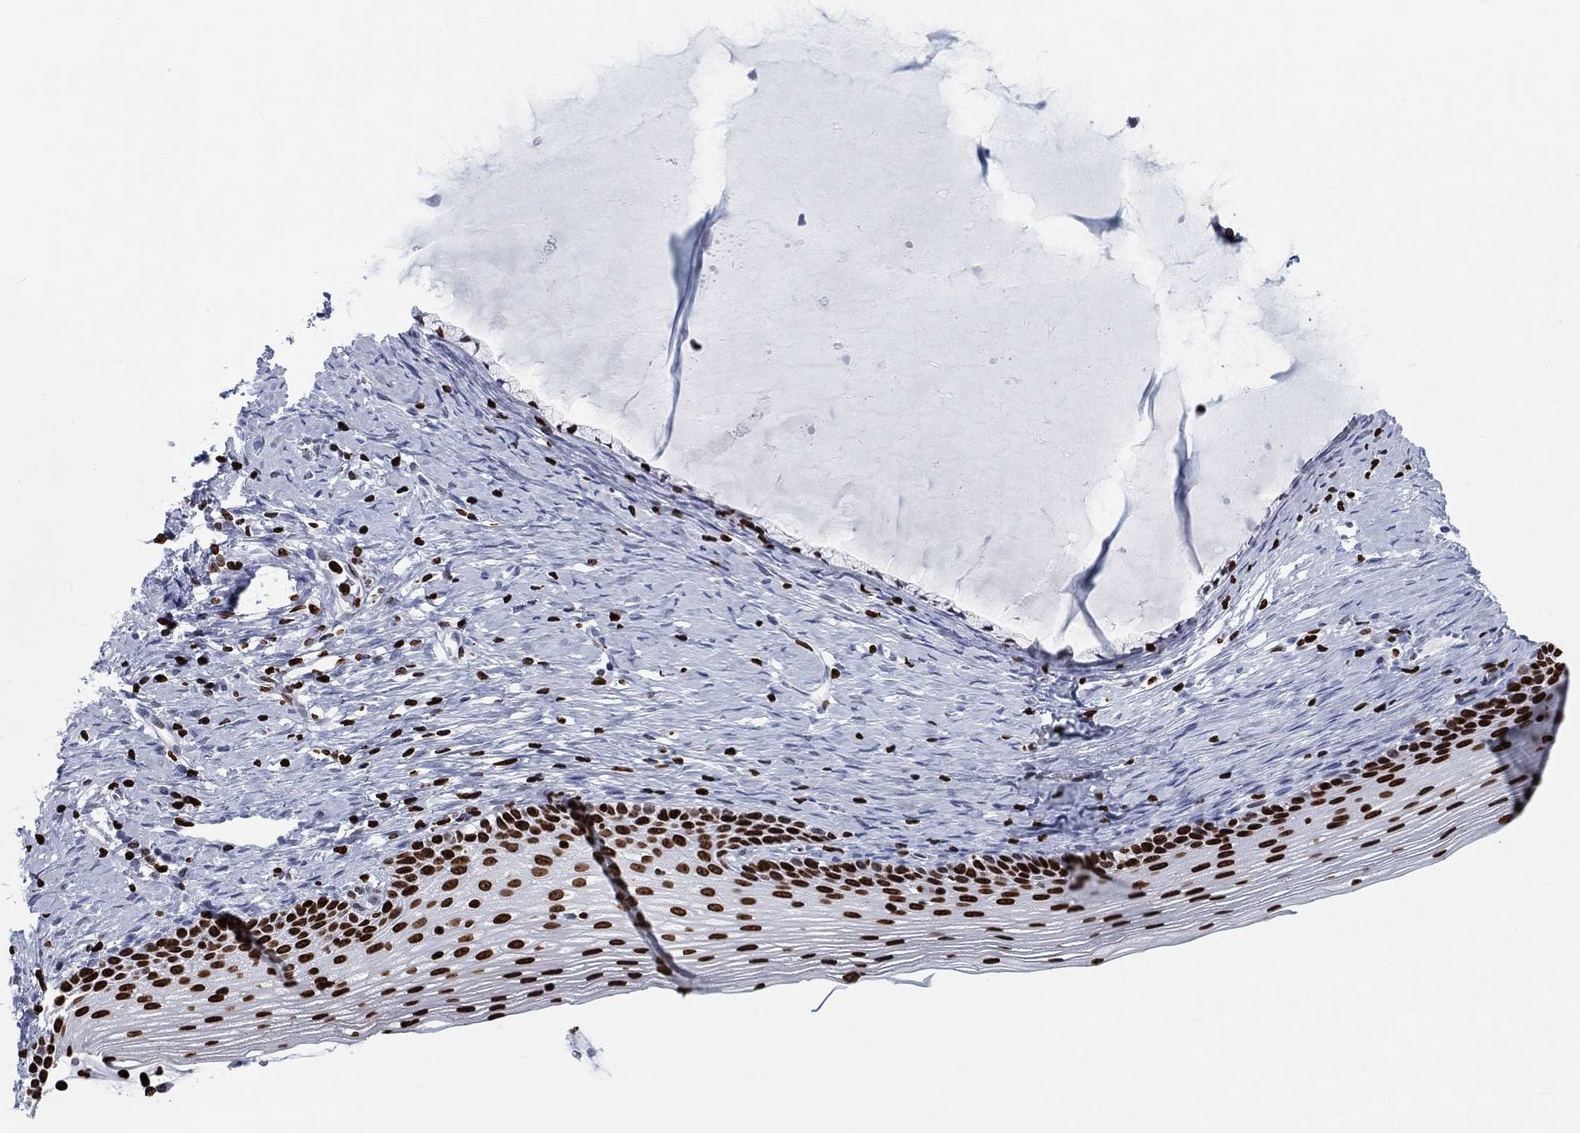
{"staining": {"intensity": "strong", "quantity": "25%-75%", "location": "nuclear"}, "tissue": "cervix", "cell_type": "Glandular cells", "image_type": "normal", "snomed": [{"axis": "morphology", "description": "Normal tissue, NOS"}, {"axis": "topography", "description": "Cervix"}], "caption": "The immunohistochemical stain shows strong nuclear expression in glandular cells of normal cervix.", "gene": "H1", "patient": {"sex": "female", "age": 39}}